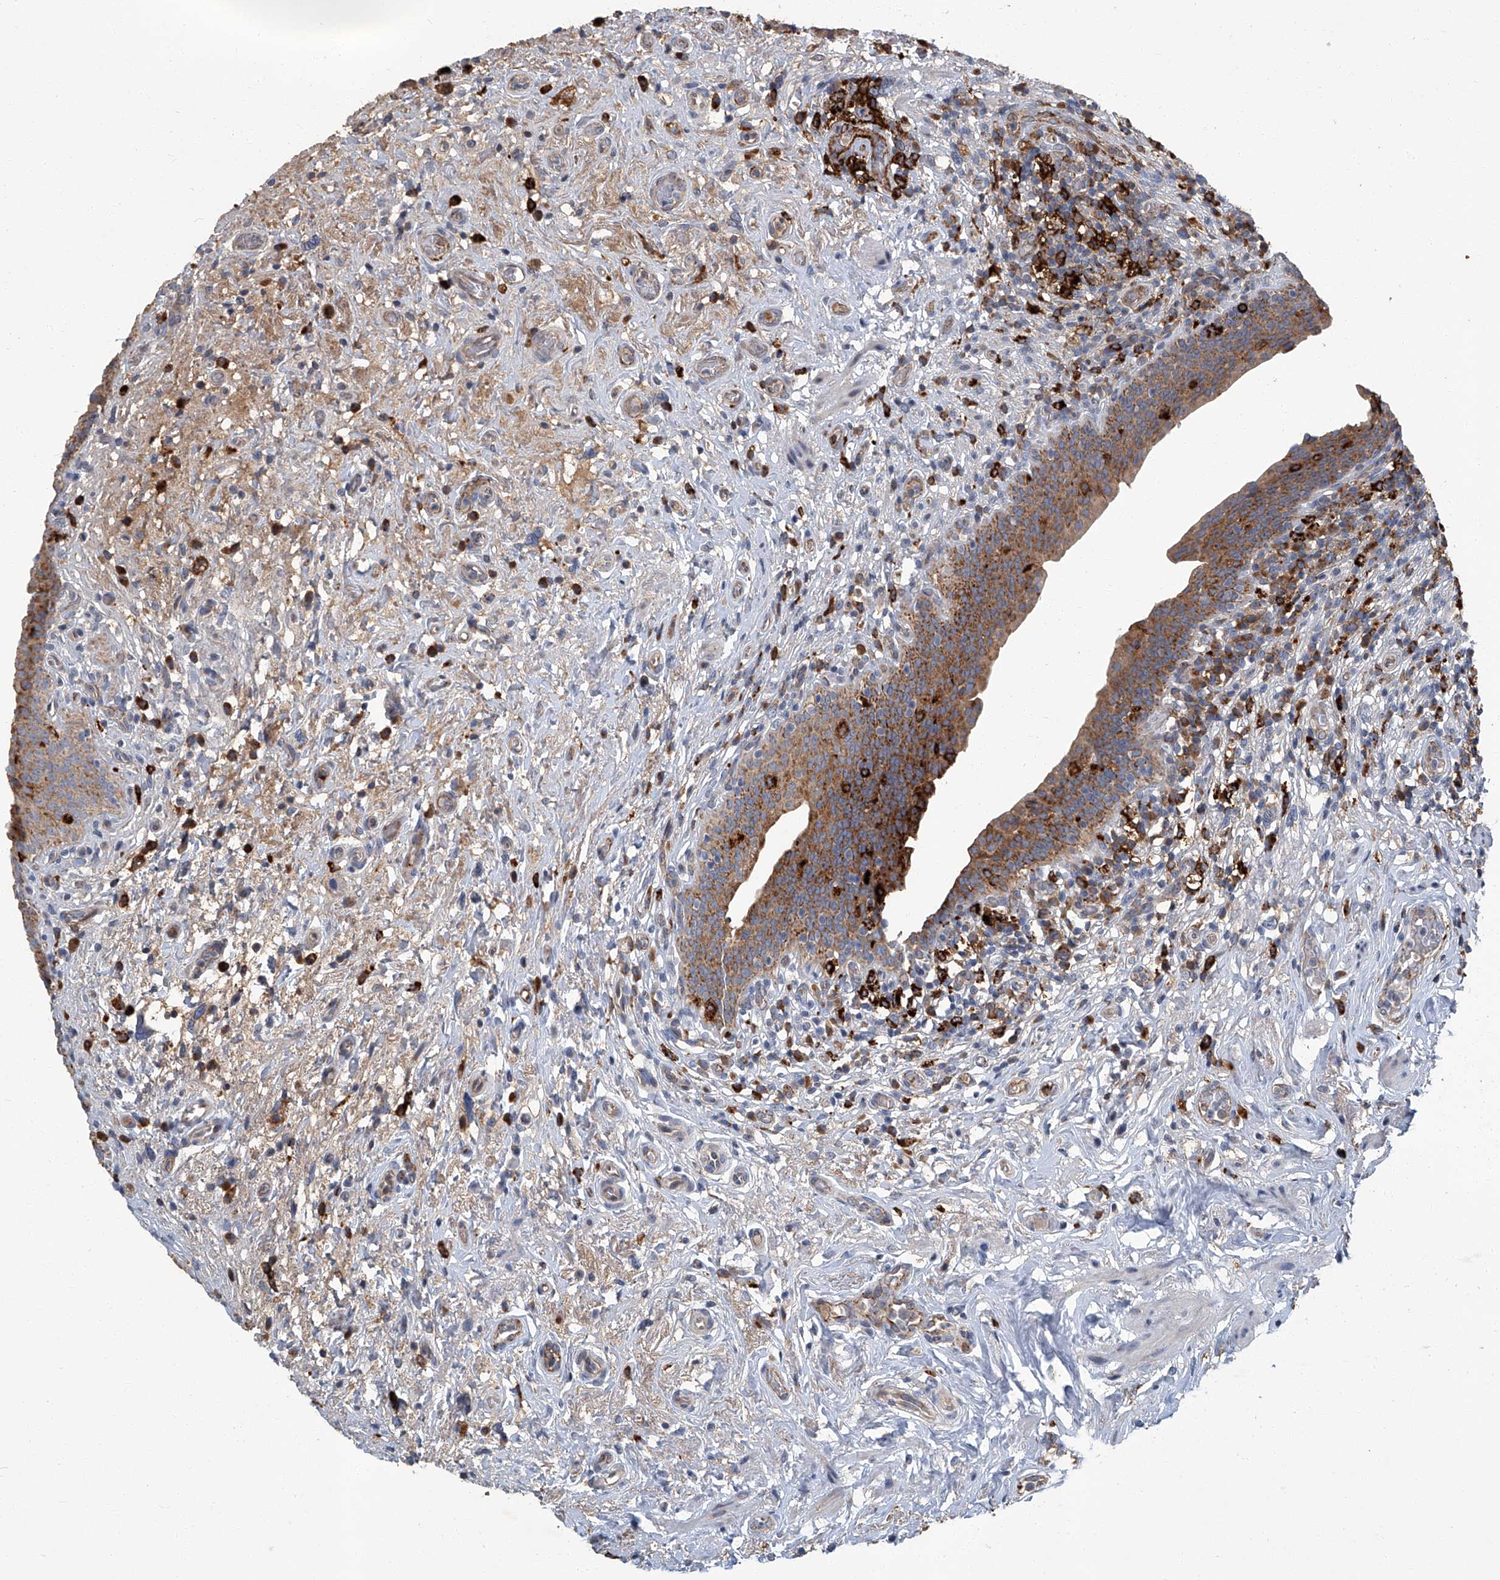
{"staining": {"intensity": "moderate", "quantity": ">75%", "location": "cytoplasmic/membranous"}, "tissue": "urinary bladder", "cell_type": "Urothelial cells", "image_type": "normal", "snomed": [{"axis": "morphology", "description": "Normal tissue, NOS"}, {"axis": "topography", "description": "Urinary bladder"}], "caption": "High-power microscopy captured an immunohistochemistry (IHC) image of unremarkable urinary bladder, revealing moderate cytoplasmic/membranous expression in approximately >75% of urothelial cells. (DAB IHC with brightfield microscopy, high magnification).", "gene": "FAM167A", "patient": {"sex": "male", "age": 83}}